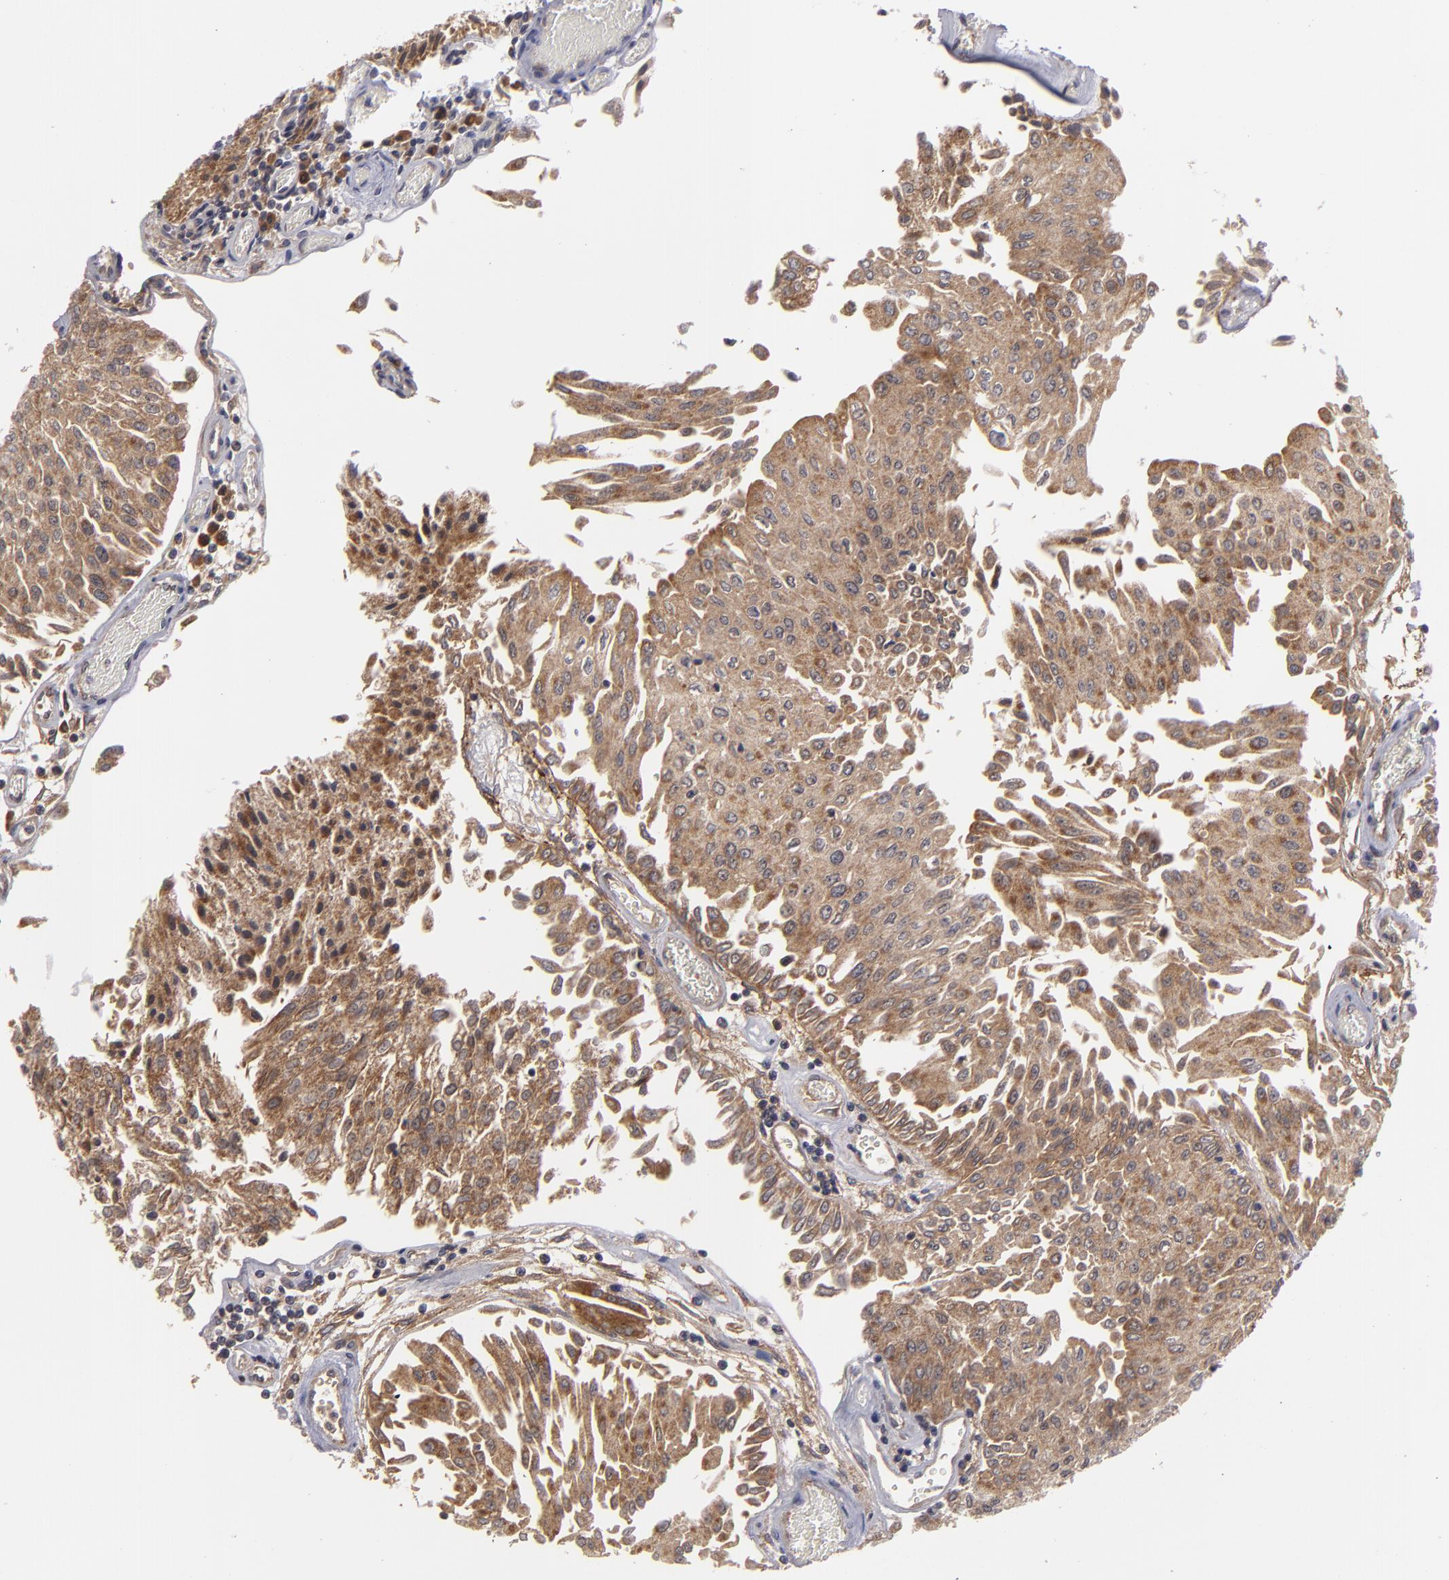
{"staining": {"intensity": "moderate", "quantity": ">75%", "location": "cytoplasmic/membranous"}, "tissue": "urothelial cancer", "cell_type": "Tumor cells", "image_type": "cancer", "snomed": [{"axis": "morphology", "description": "Urothelial carcinoma, Low grade"}, {"axis": "topography", "description": "Urinary bladder"}], "caption": "A brown stain shows moderate cytoplasmic/membranous expression of a protein in low-grade urothelial carcinoma tumor cells.", "gene": "BMP6", "patient": {"sex": "male", "age": 86}}